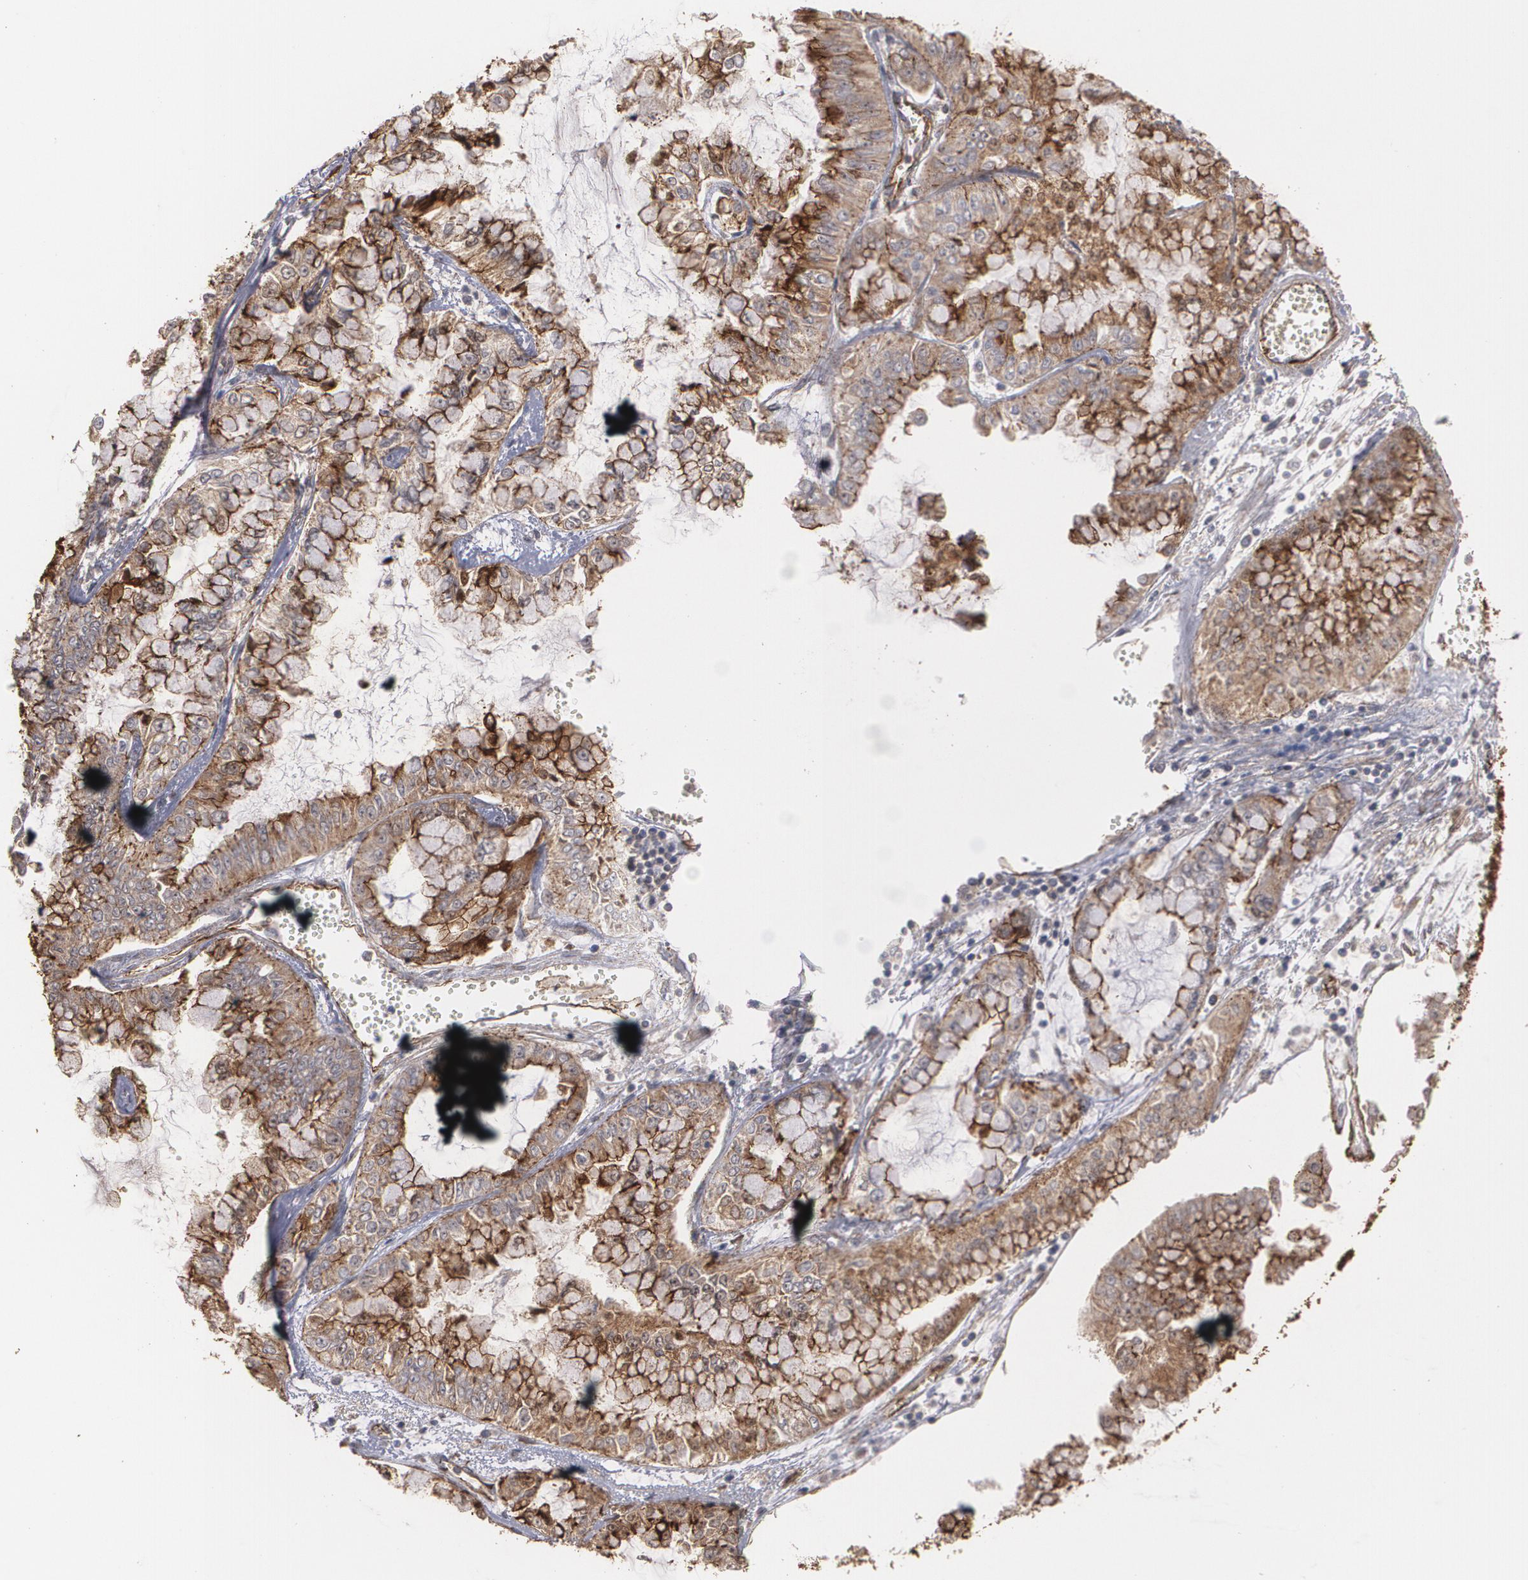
{"staining": {"intensity": "strong", "quantity": ">75%", "location": "cytoplasmic/membranous"}, "tissue": "liver cancer", "cell_type": "Tumor cells", "image_type": "cancer", "snomed": [{"axis": "morphology", "description": "Cholangiocarcinoma"}, {"axis": "topography", "description": "Liver"}], "caption": "Protein analysis of liver cholangiocarcinoma tissue reveals strong cytoplasmic/membranous staining in approximately >75% of tumor cells.", "gene": "TJP1", "patient": {"sex": "female", "age": 79}}